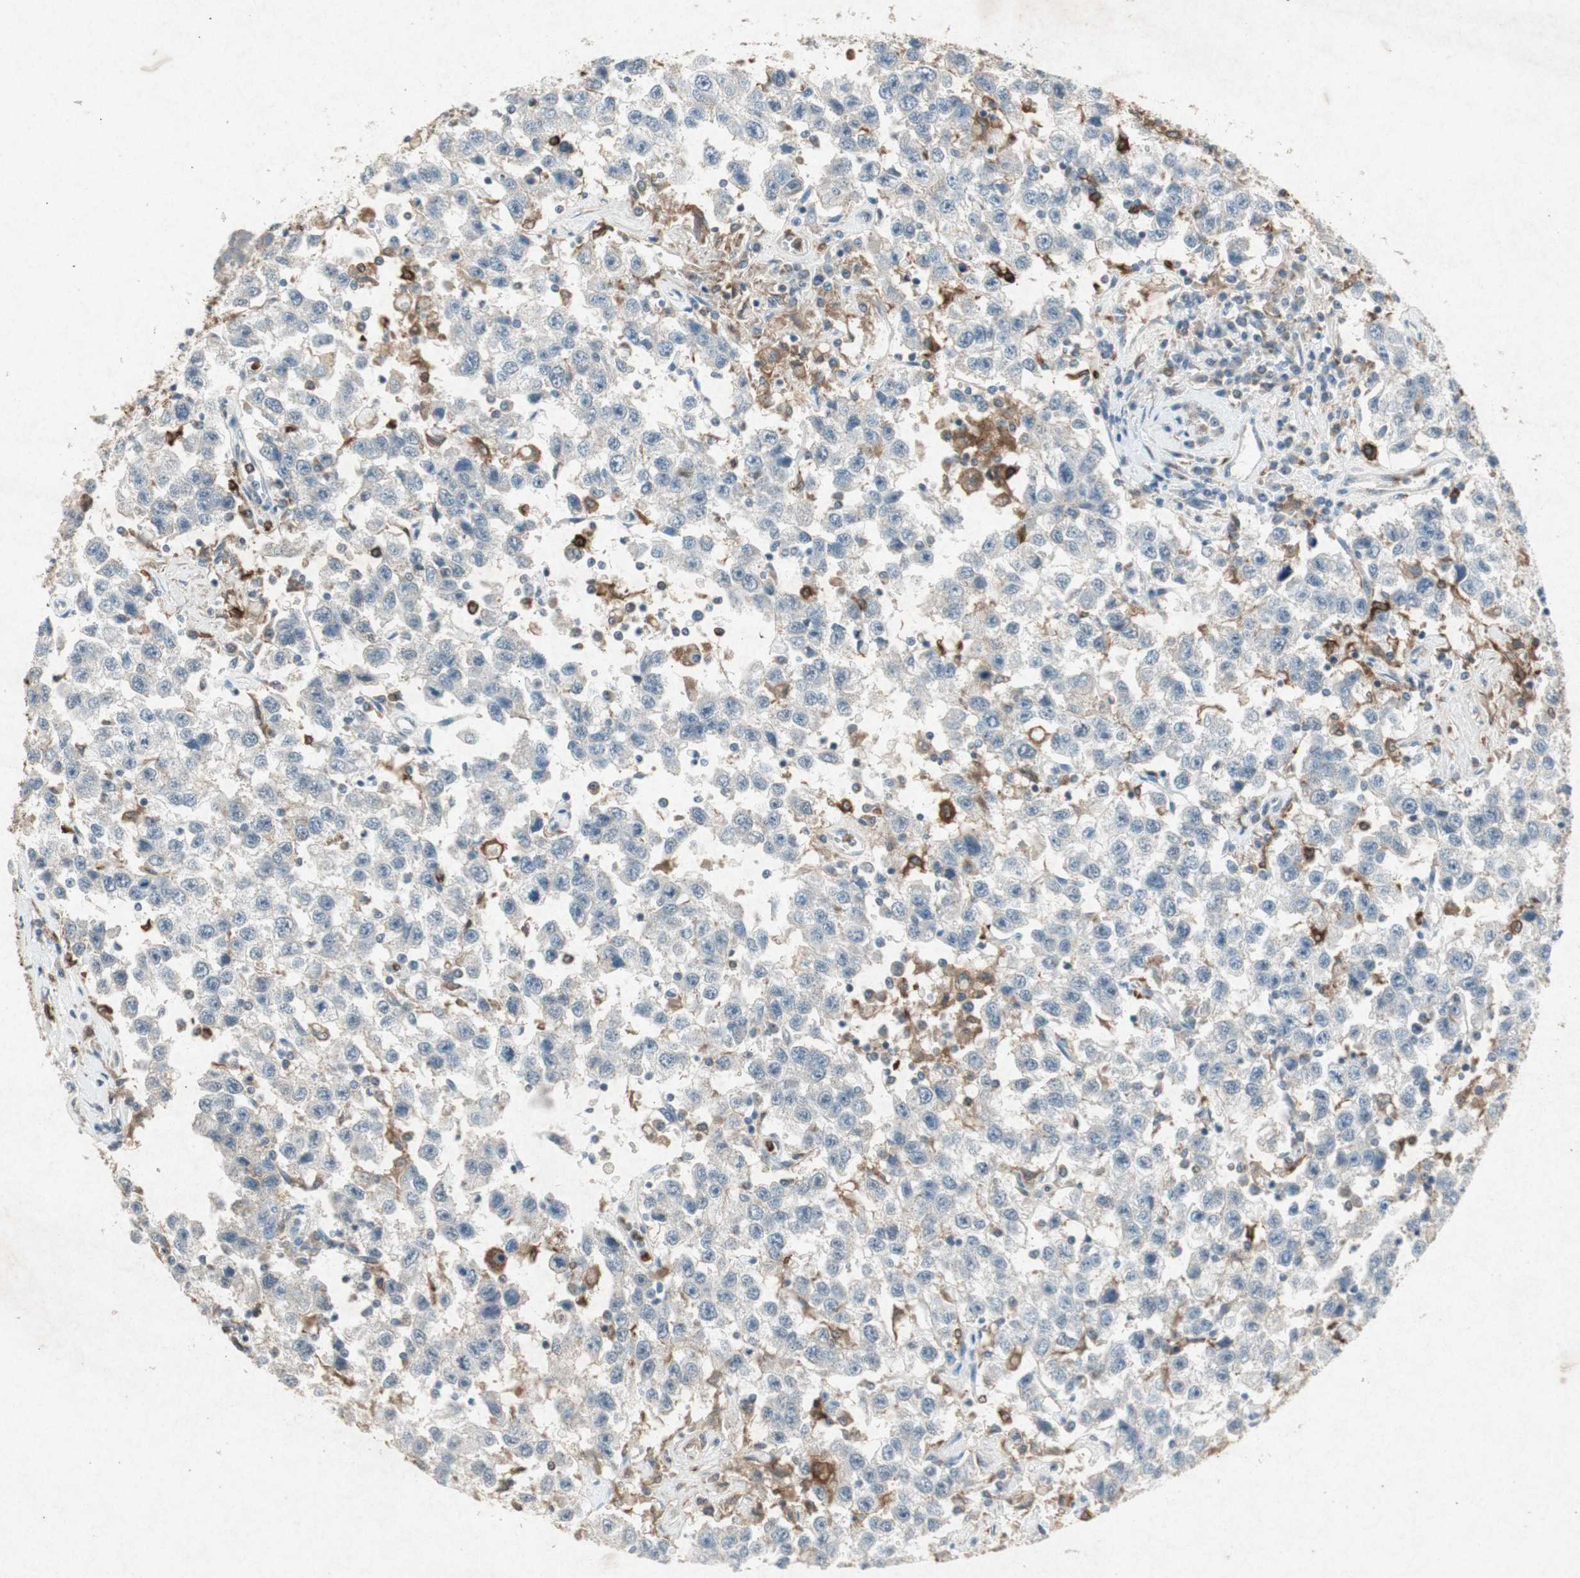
{"staining": {"intensity": "weak", "quantity": "25%-75%", "location": "cytoplasmic/membranous"}, "tissue": "testis cancer", "cell_type": "Tumor cells", "image_type": "cancer", "snomed": [{"axis": "morphology", "description": "Seminoma, NOS"}, {"axis": "topography", "description": "Testis"}], "caption": "Testis cancer (seminoma) stained with DAB (3,3'-diaminobenzidine) immunohistochemistry (IHC) exhibits low levels of weak cytoplasmic/membranous positivity in approximately 25%-75% of tumor cells.", "gene": "TYROBP", "patient": {"sex": "male", "age": 41}}